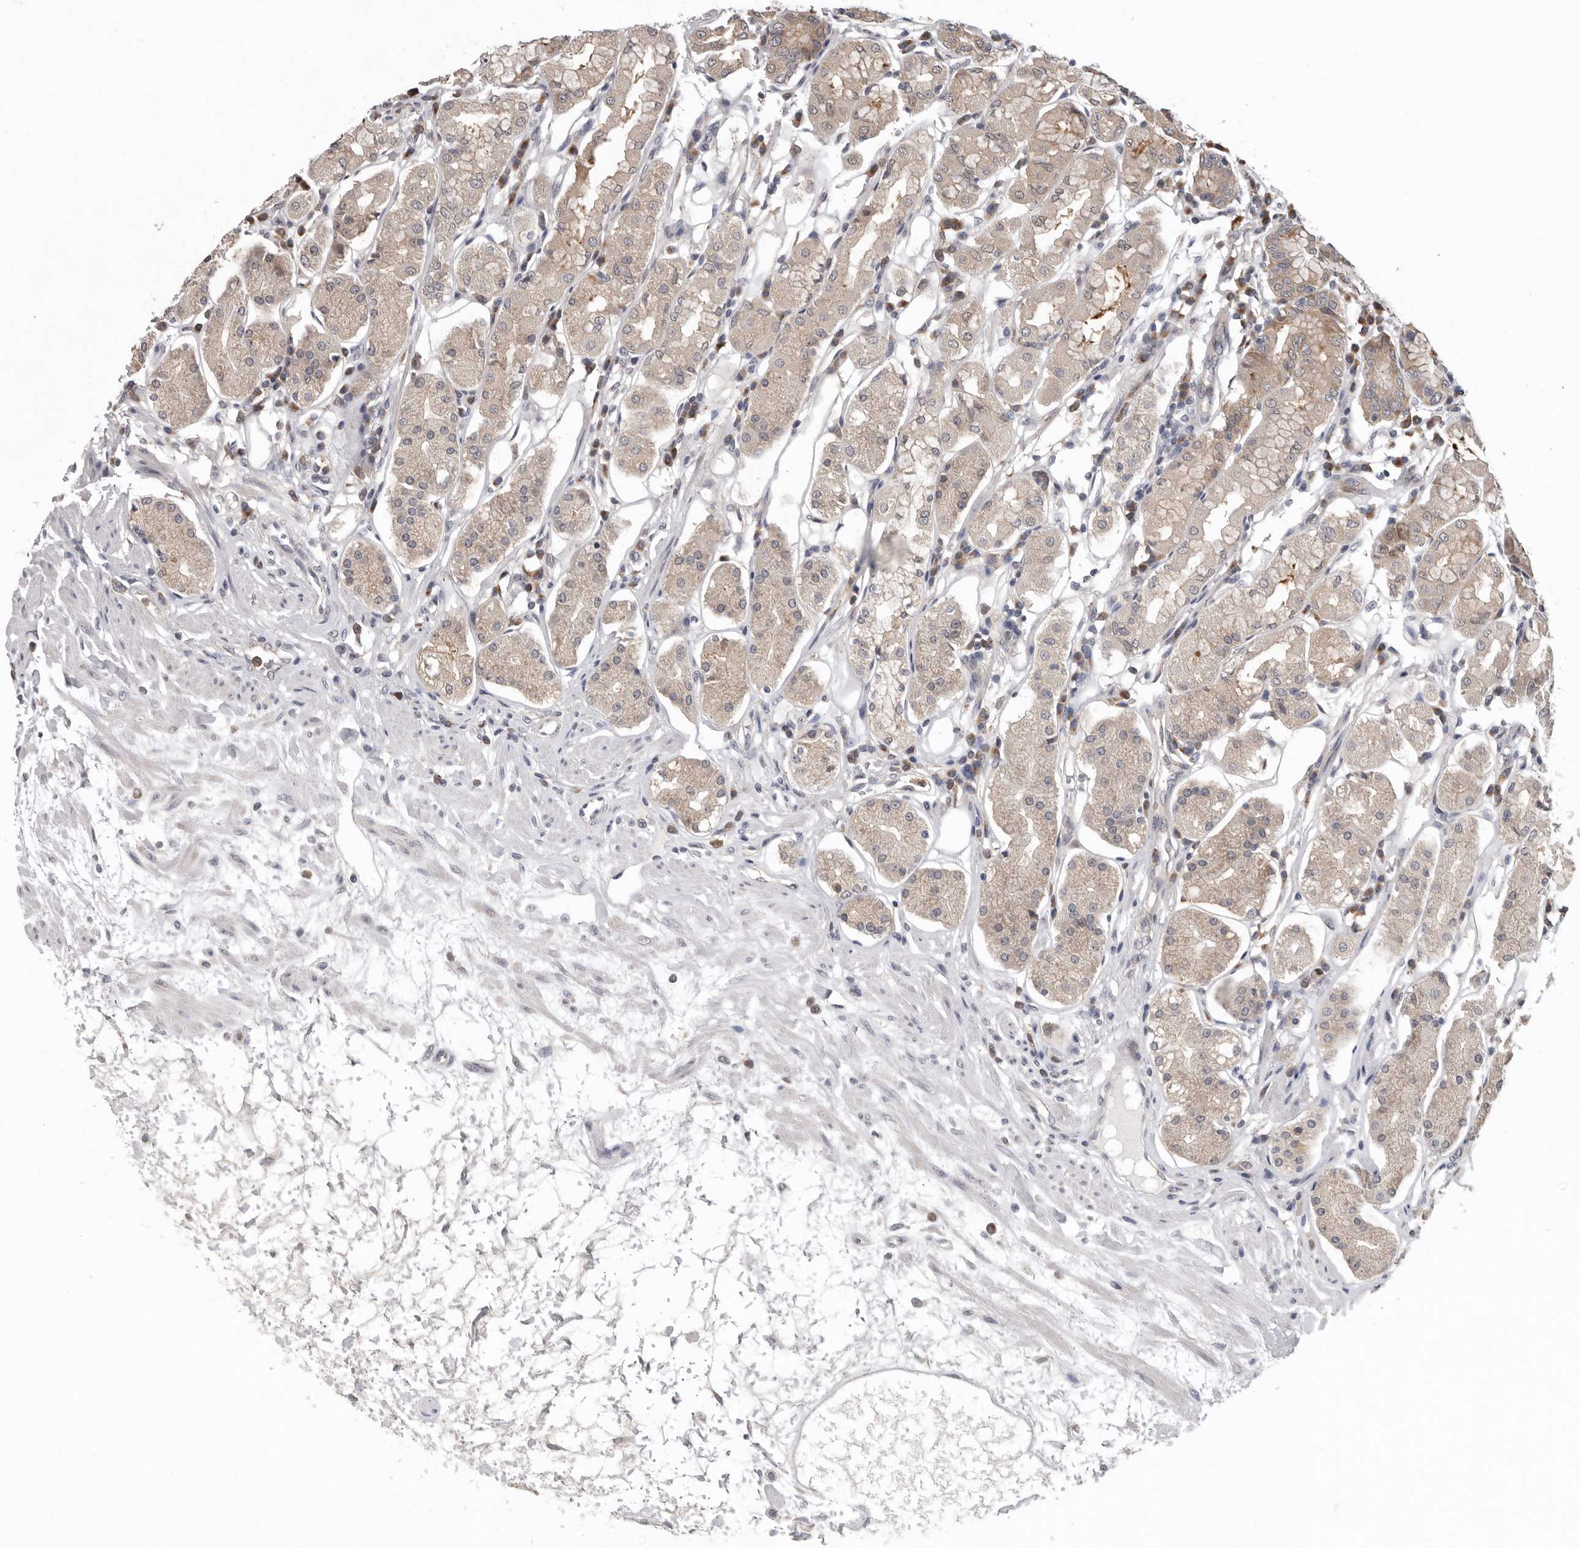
{"staining": {"intensity": "weak", "quantity": "25%-75%", "location": "cytoplasmic/membranous"}, "tissue": "stomach", "cell_type": "Glandular cells", "image_type": "normal", "snomed": [{"axis": "morphology", "description": "Normal tissue, NOS"}, {"axis": "topography", "description": "Stomach"}, {"axis": "topography", "description": "Stomach, lower"}], "caption": "Immunohistochemistry (IHC) staining of benign stomach, which displays low levels of weak cytoplasmic/membranous expression in about 25%-75% of glandular cells indicating weak cytoplasmic/membranous protein expression. The staining was performed using DAB (brown) for protein detection and nuclei were counterstained in hematoxylin (blue).", "gene": "RALGPS2", "patient": {"sex": "female", "age": 56}}